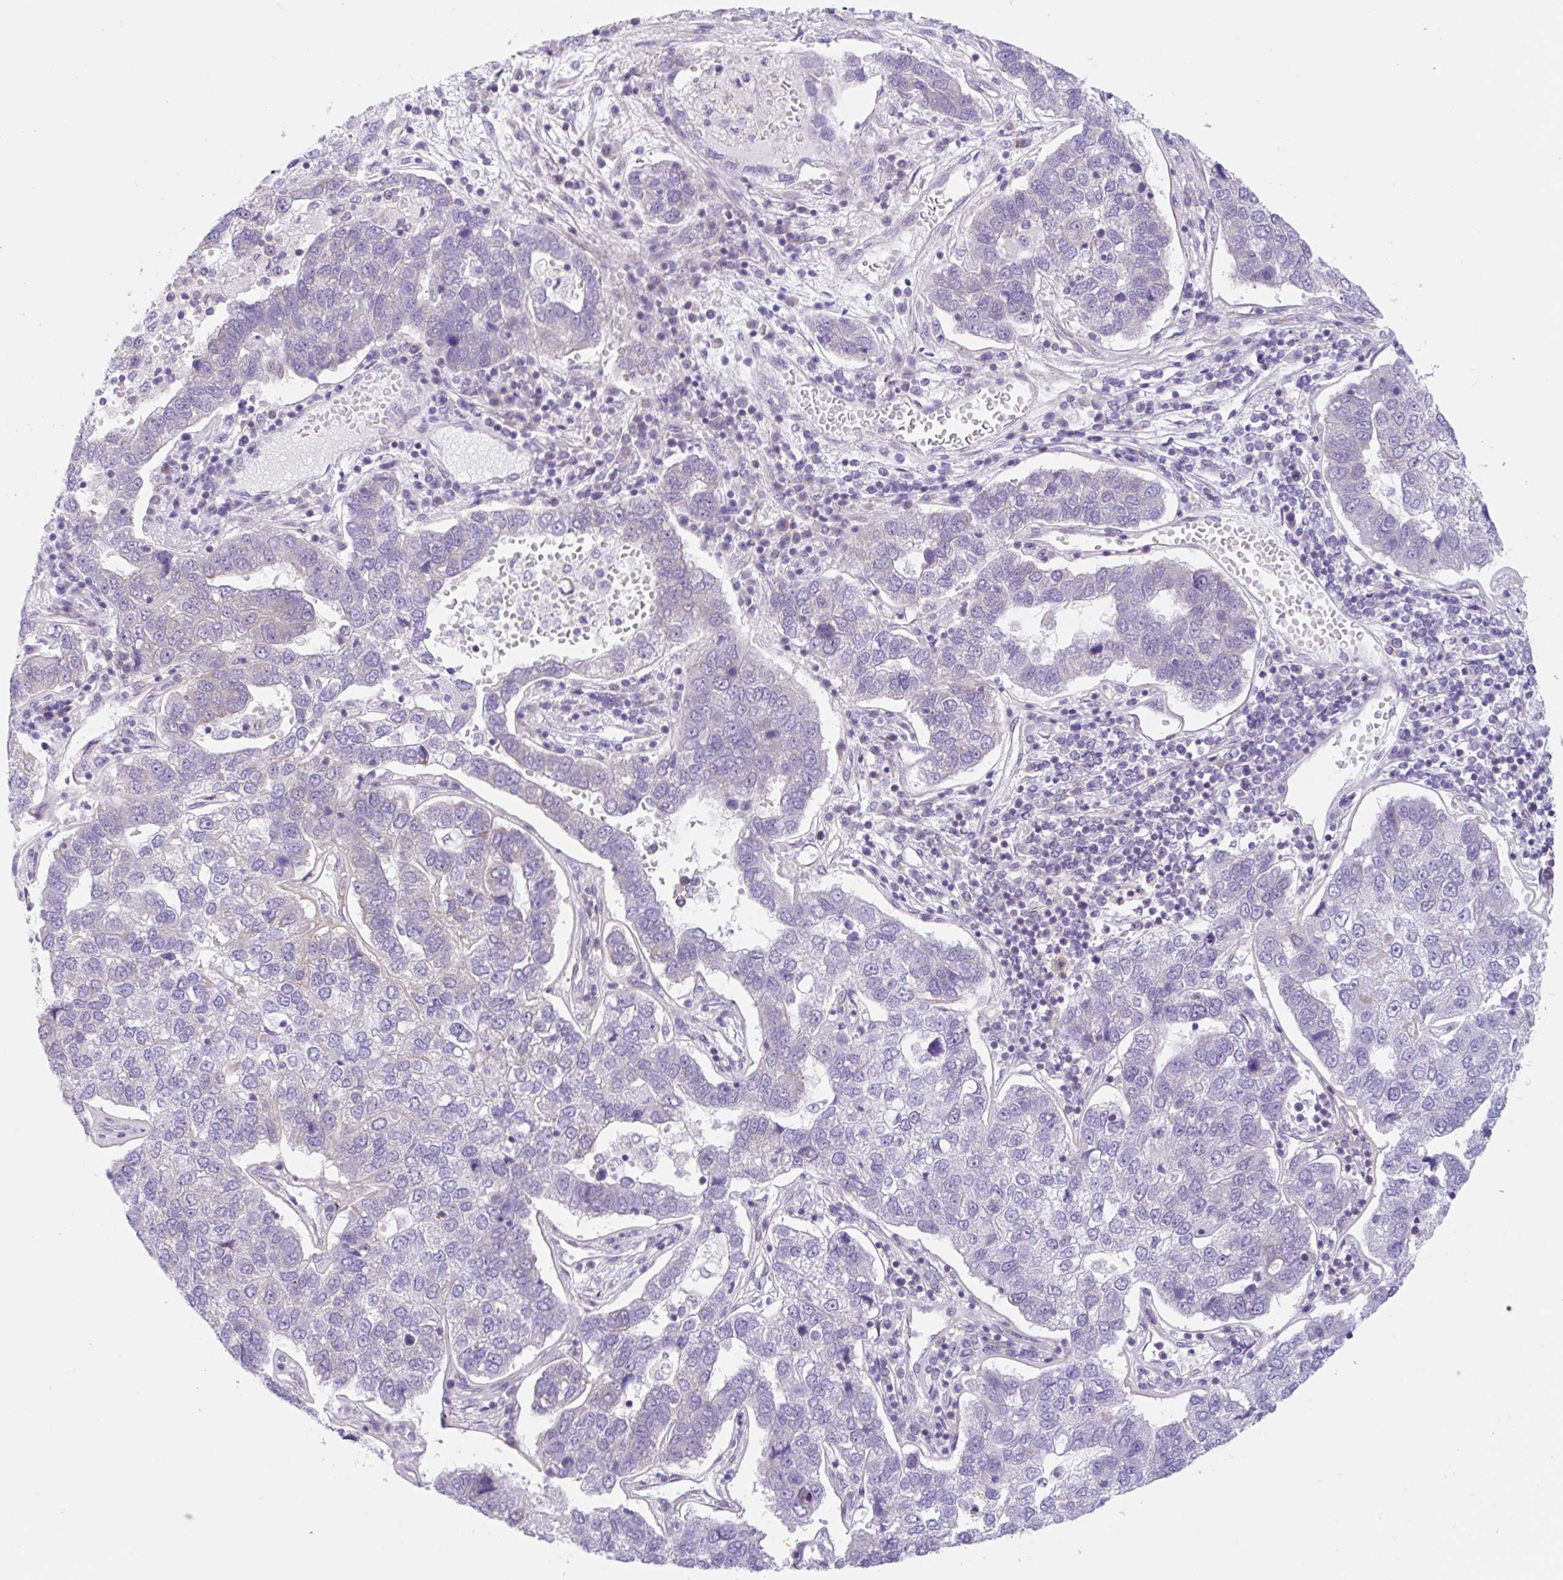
{"staining": {"intensity": "negative", "quantity": "none", "location": "none"}, "tissue": "pancreatic cancer", "cell_type": "Tumor cells", "image_type": "cancer", "snomed": [{"axis": "morphology", "description": "Adenocarcinoma, NOS"}, {"axis": "topography", "description": "Pancreas"}], "caption": "This is a photomicrograph of immunohistochemistry staining of pancreatic cancer, which shows no positivity in tumor cells. Nuclei are stained in blue.", "gene": "TBPL2", "patient": {"sex": "female", "age": 61}}